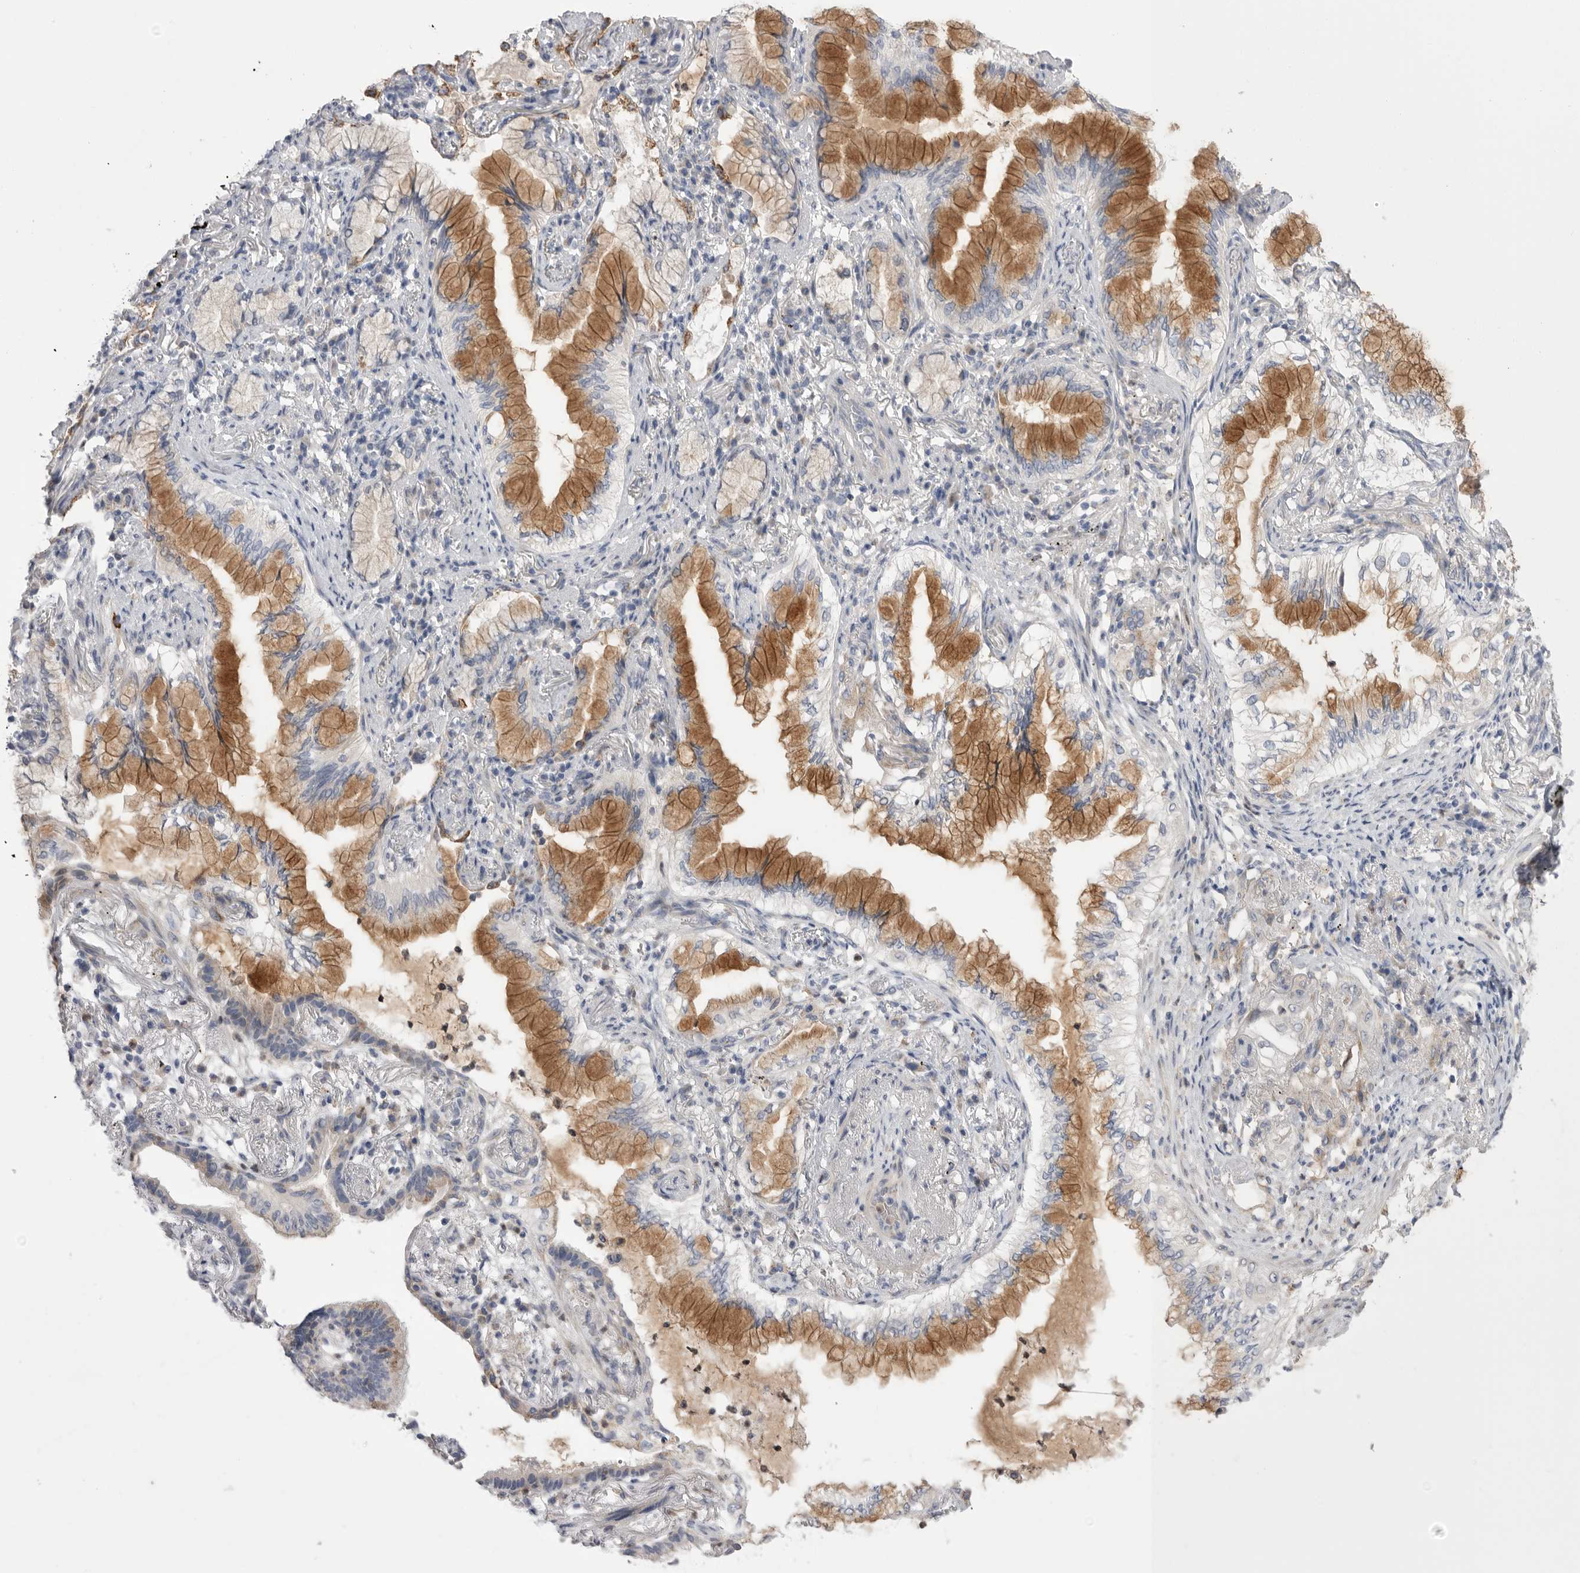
{"staining": {"intensity": "moderate", "quantity": ">75%", "location": "cytoplasmic/membranous"}, "tissue": "lung cancer", "cell_type": "Tumor cells", "image_type": "cancer", "snomed": [{"axis": "morphology", "description": "Adenocarcinoma, NOS"}, {"axis": "topography", "description": "Lung"}], "caption": "This is a histology image of IHC staining of adenocarcinoma (lung), which shows moderate positivity in the cytoplasmic/membranous of tumor cells.", "gene": "CCDC126", "patient": {"sex": "female", "age": 70}}